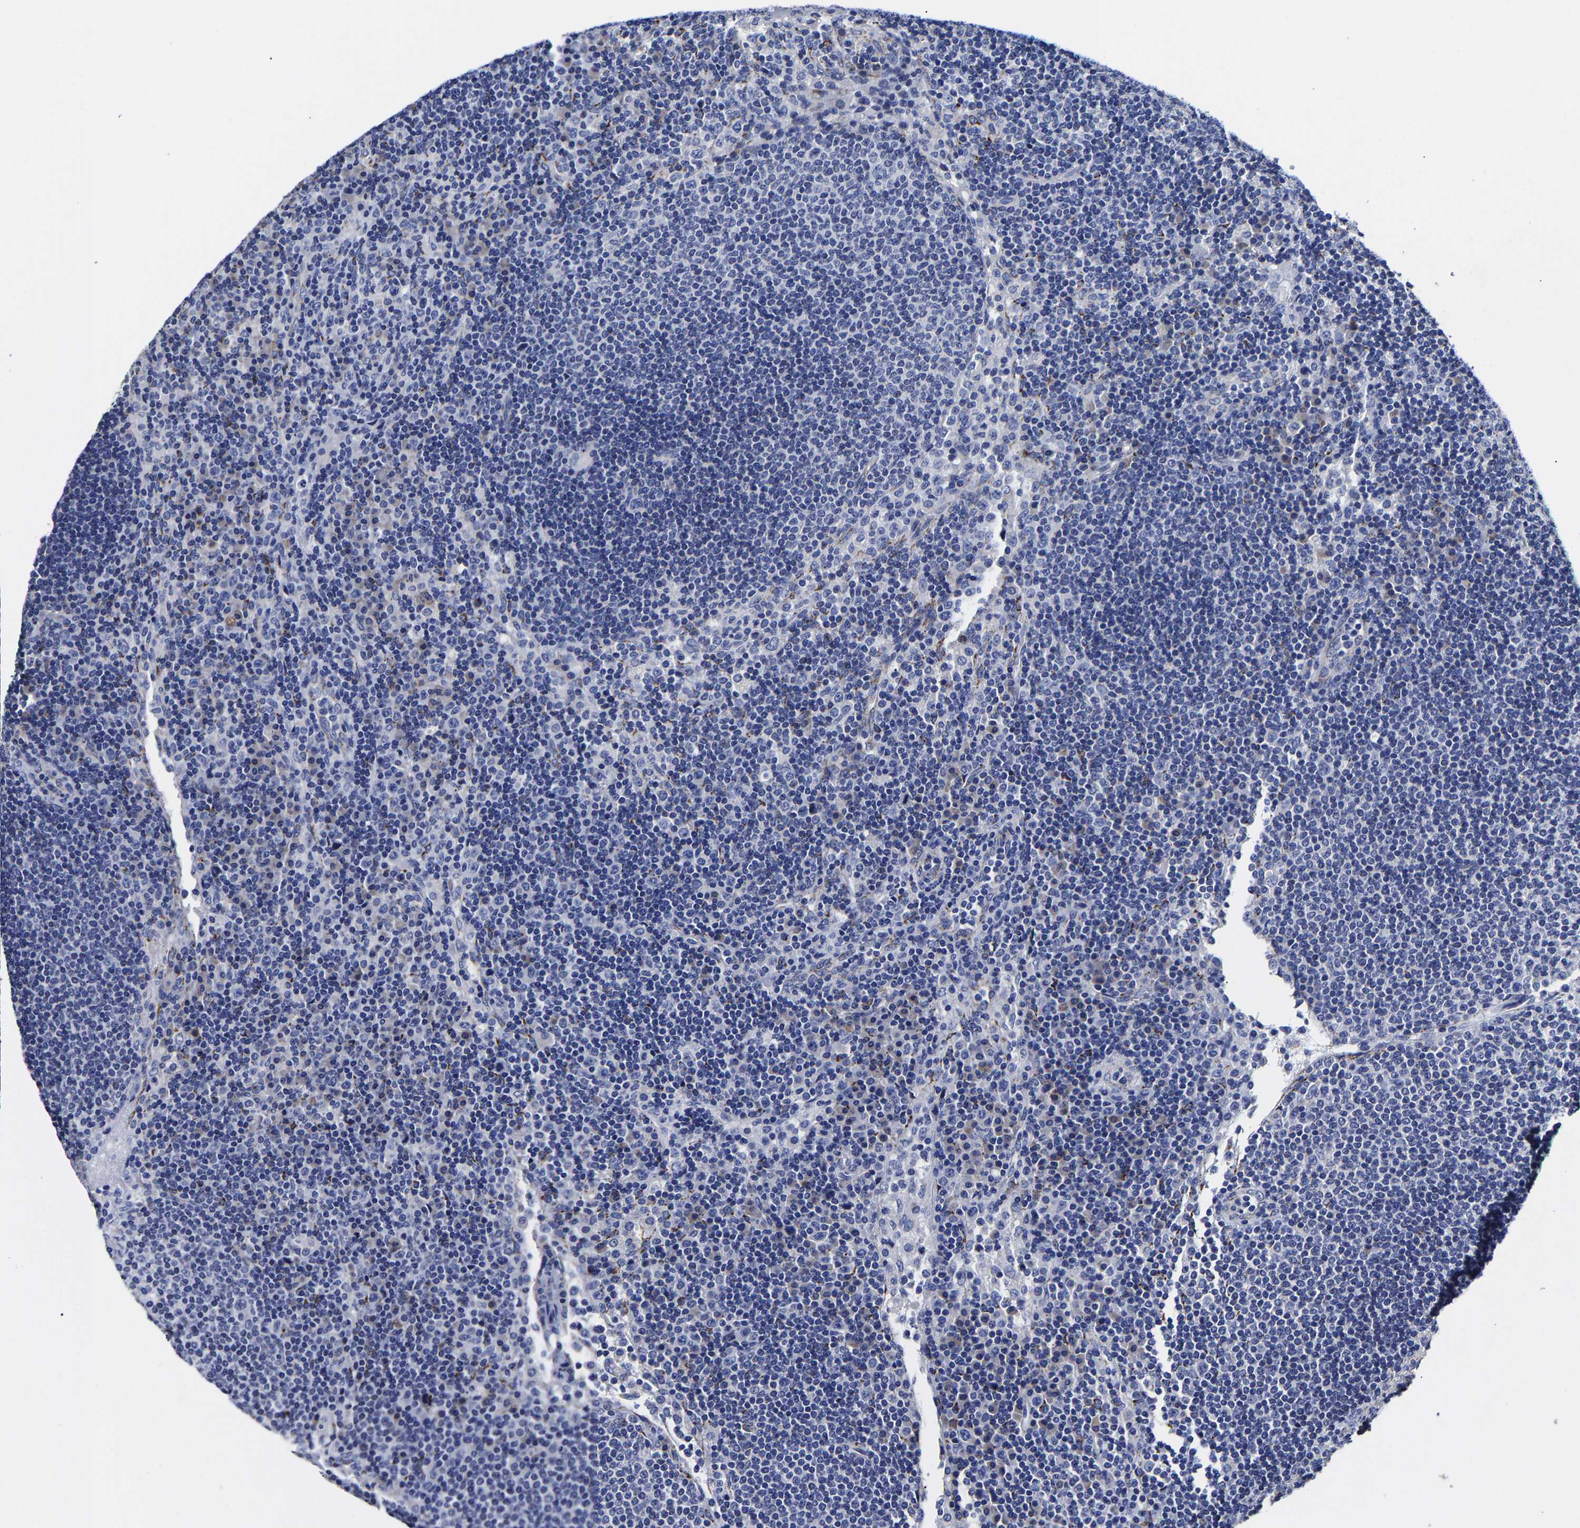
{"staining": {"intensity": "negative", "quantity": "none", "location": "none"}, "tissue": "lymph node", "cell_type": "Germinal center cells", "image_type": "normal", "snomed": [{"axis": "morphology", "description": "Normal tissue, NOS"}, {"axis": "topography", "description": "Lymph node"}], "caption": "IHC of benign lymph node shows no positivity in germinal center cells.", "gene": "AASS", "patient": {"sex": "female", "age": 53}}